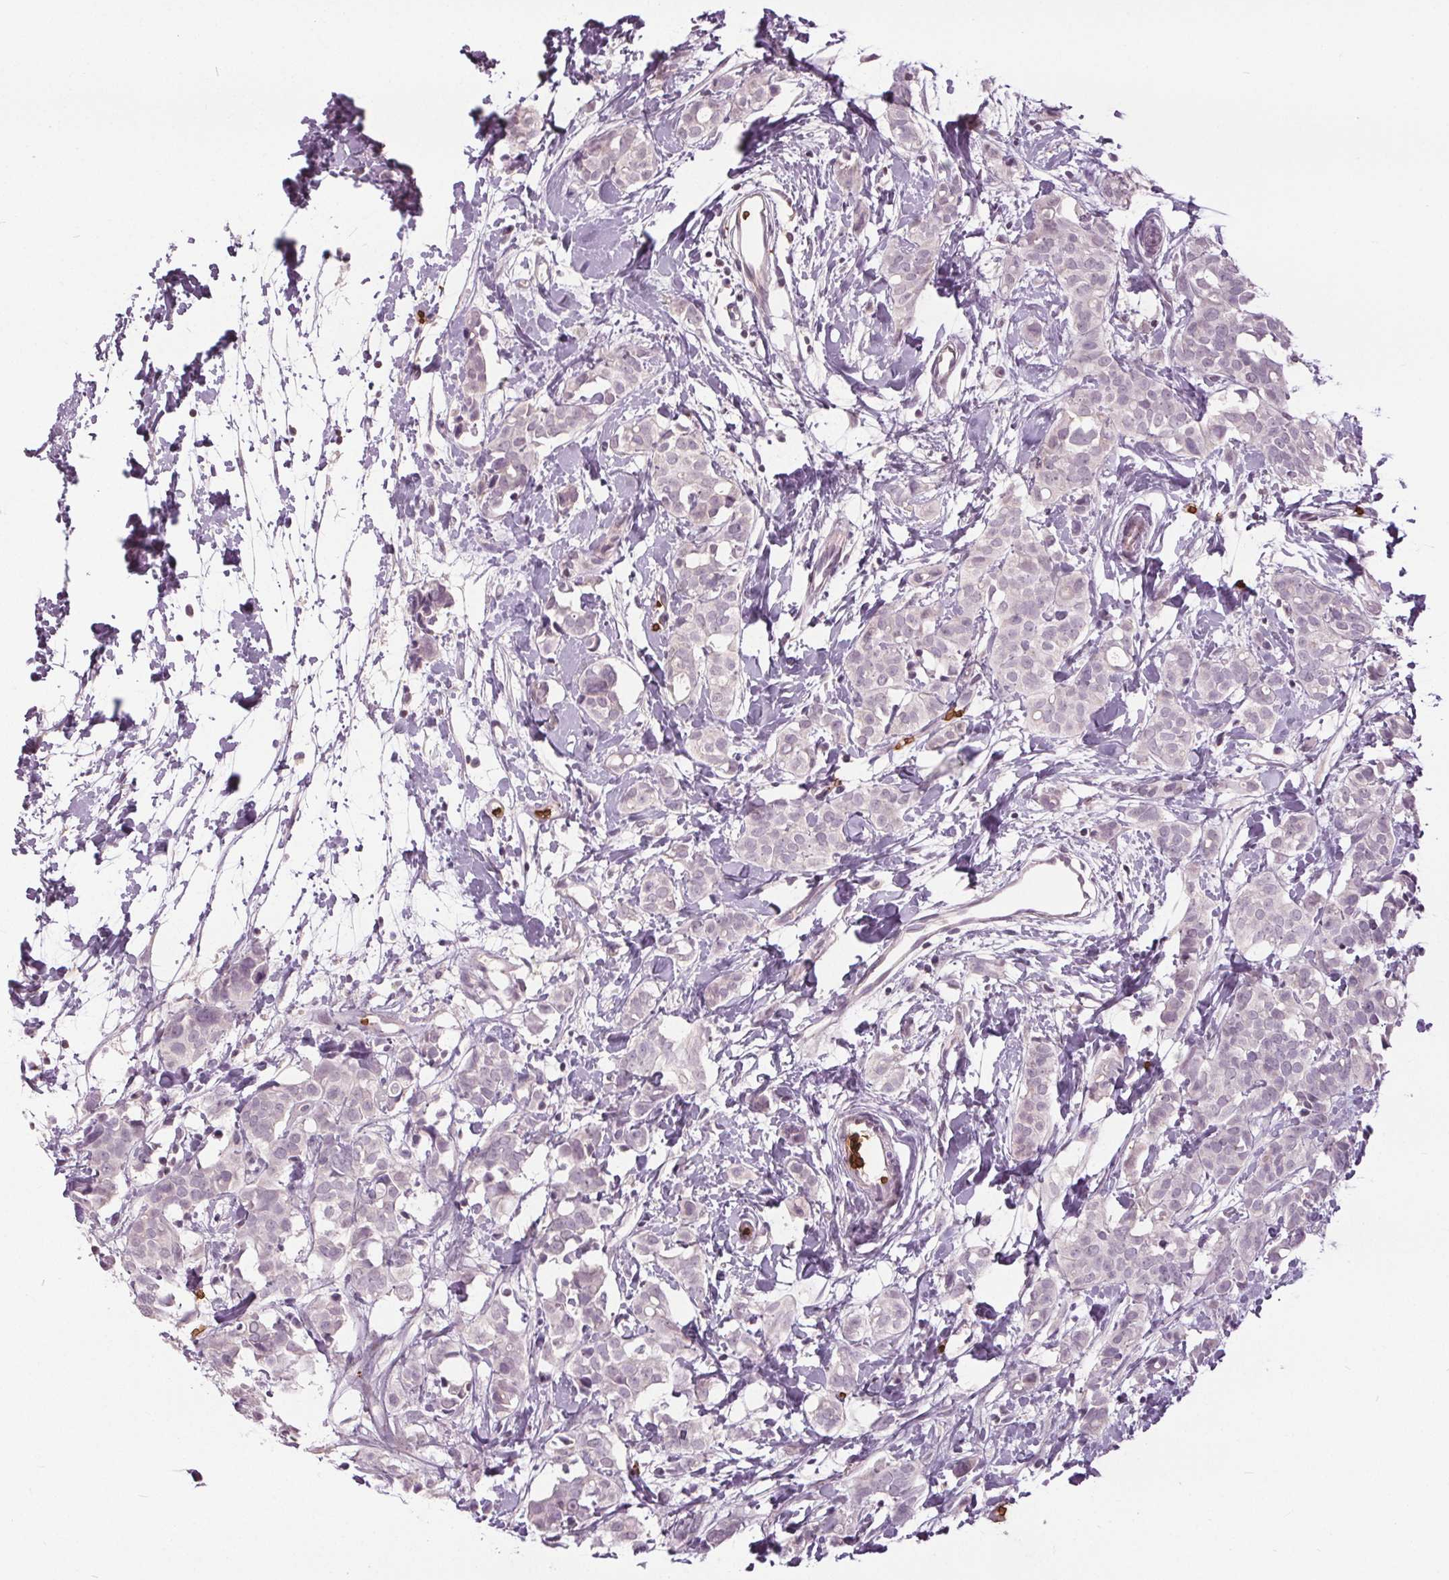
{"staining": {"intensity": "negative", "quantity": "none", "location": "none"}, "tissue": "breast cancer", "cell_type": "Tumor cells", "image_type": "cancer", "snomed": [{"axis": "morphology", "description": "Duct carcinoma"}, {"axis": "topography", "description": "Breast"}], "caption": "Immunohistochemical staining of breast cancer (invasive ductal carcinoma) shows no significant expression in tumor cells.", "gene": "SLC4A1", "patient": {"sex": "female", "age": 40}}